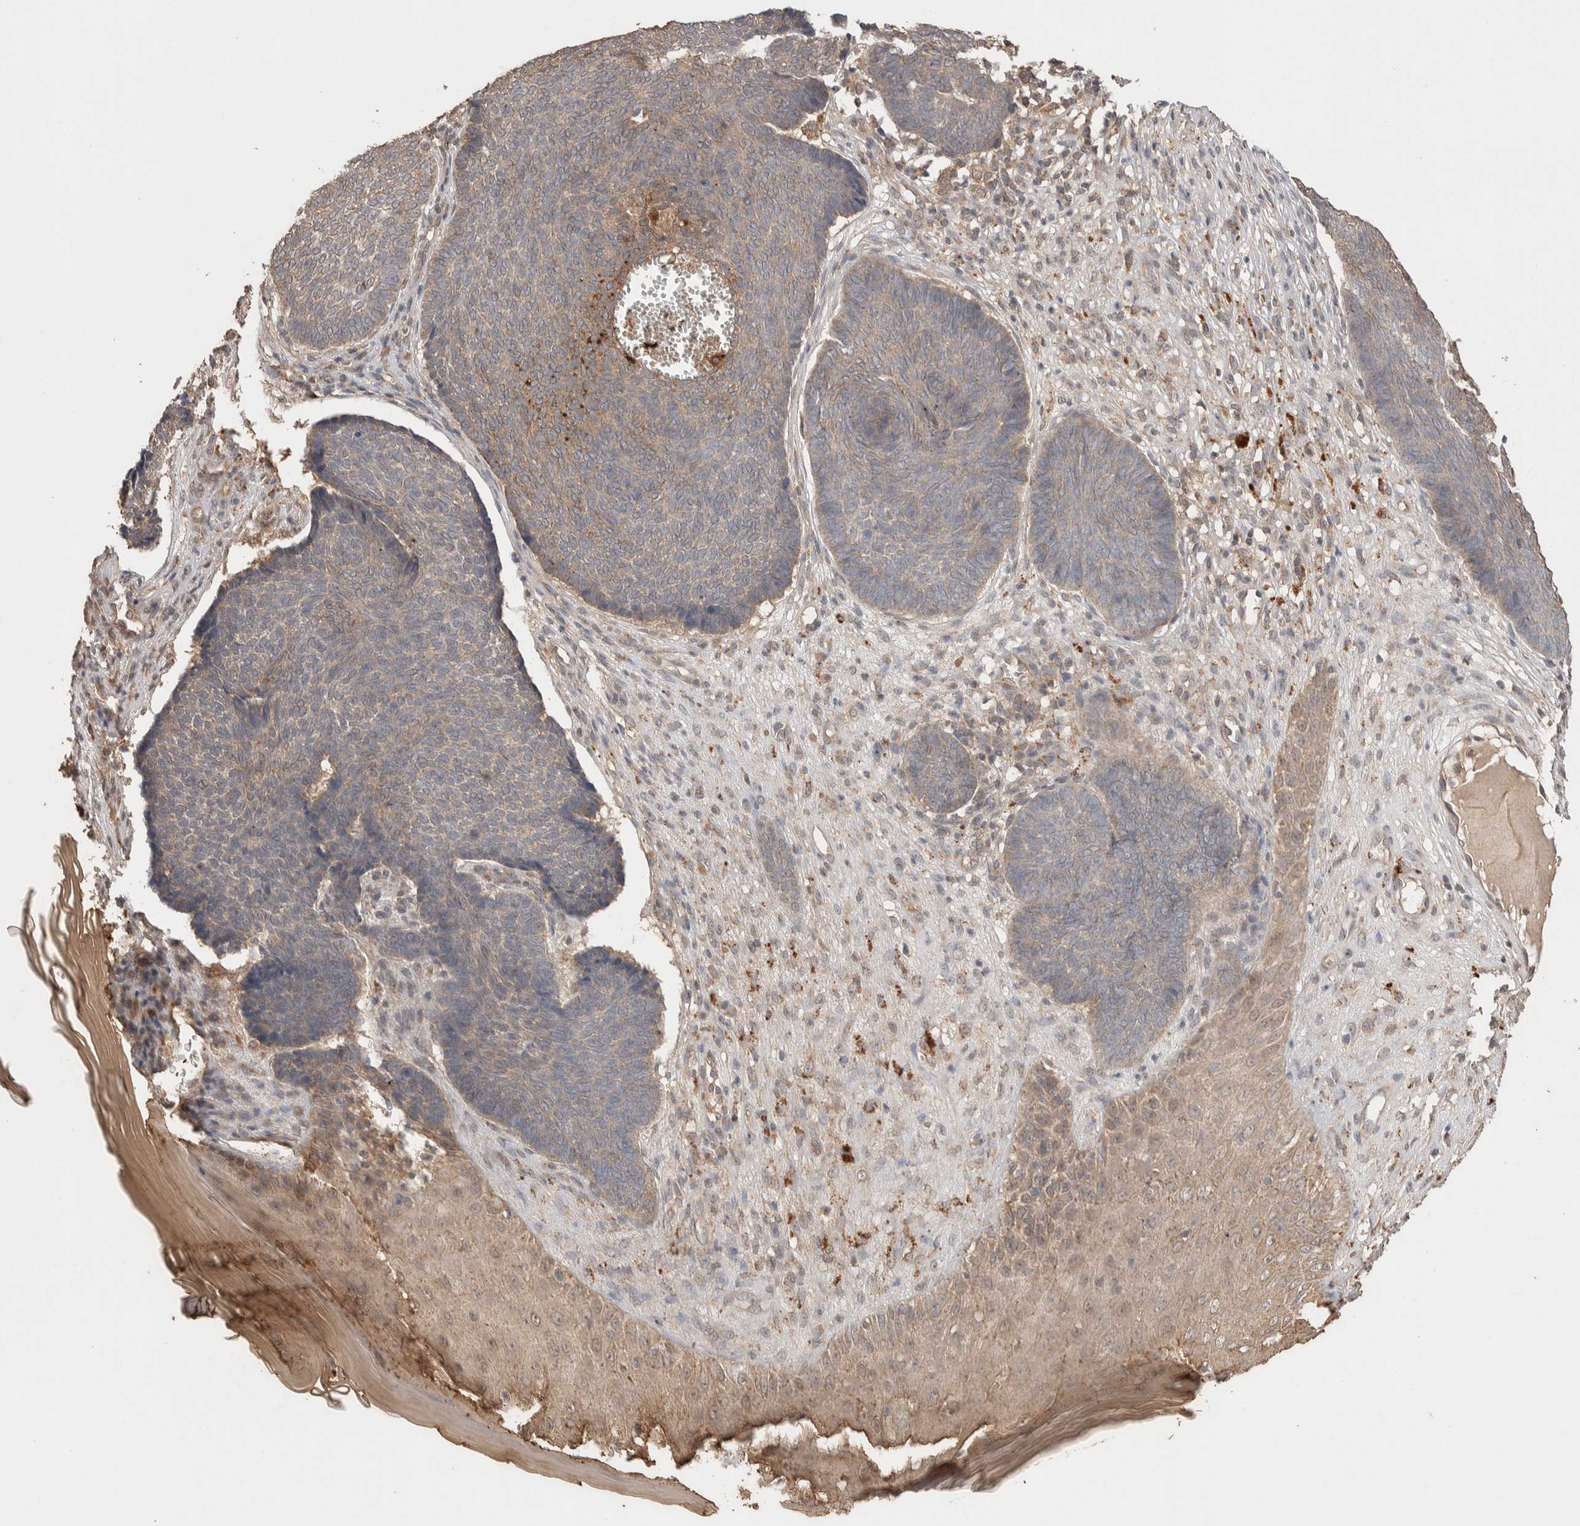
{"staining": {"intensity": "weak", "quantity": ">75%", "location": "cytoplasmic/membranous"}, "tissue": "skin cancer", "cell_type": "Tumor cells", "image_type": "cancer", "snomed": [{"axis": "morphology", "description": "Basal cell carcinoma"}, {"axis": "topography", "description": "Skin"}], "caption": "A high-resolution image shows immunohistochemistry (IHC) staining of skin basal cell carcinoma, which shows weak cytoplasmic/membranous staining in approximately >75% of tumor cells. The protein is stained brown, and the nuclei are stained in blue (DAB IHC with brightfield microscopy, high magnification).", "gene": "KCNJ5", "patient": {"sex": "male", "age": 84}}